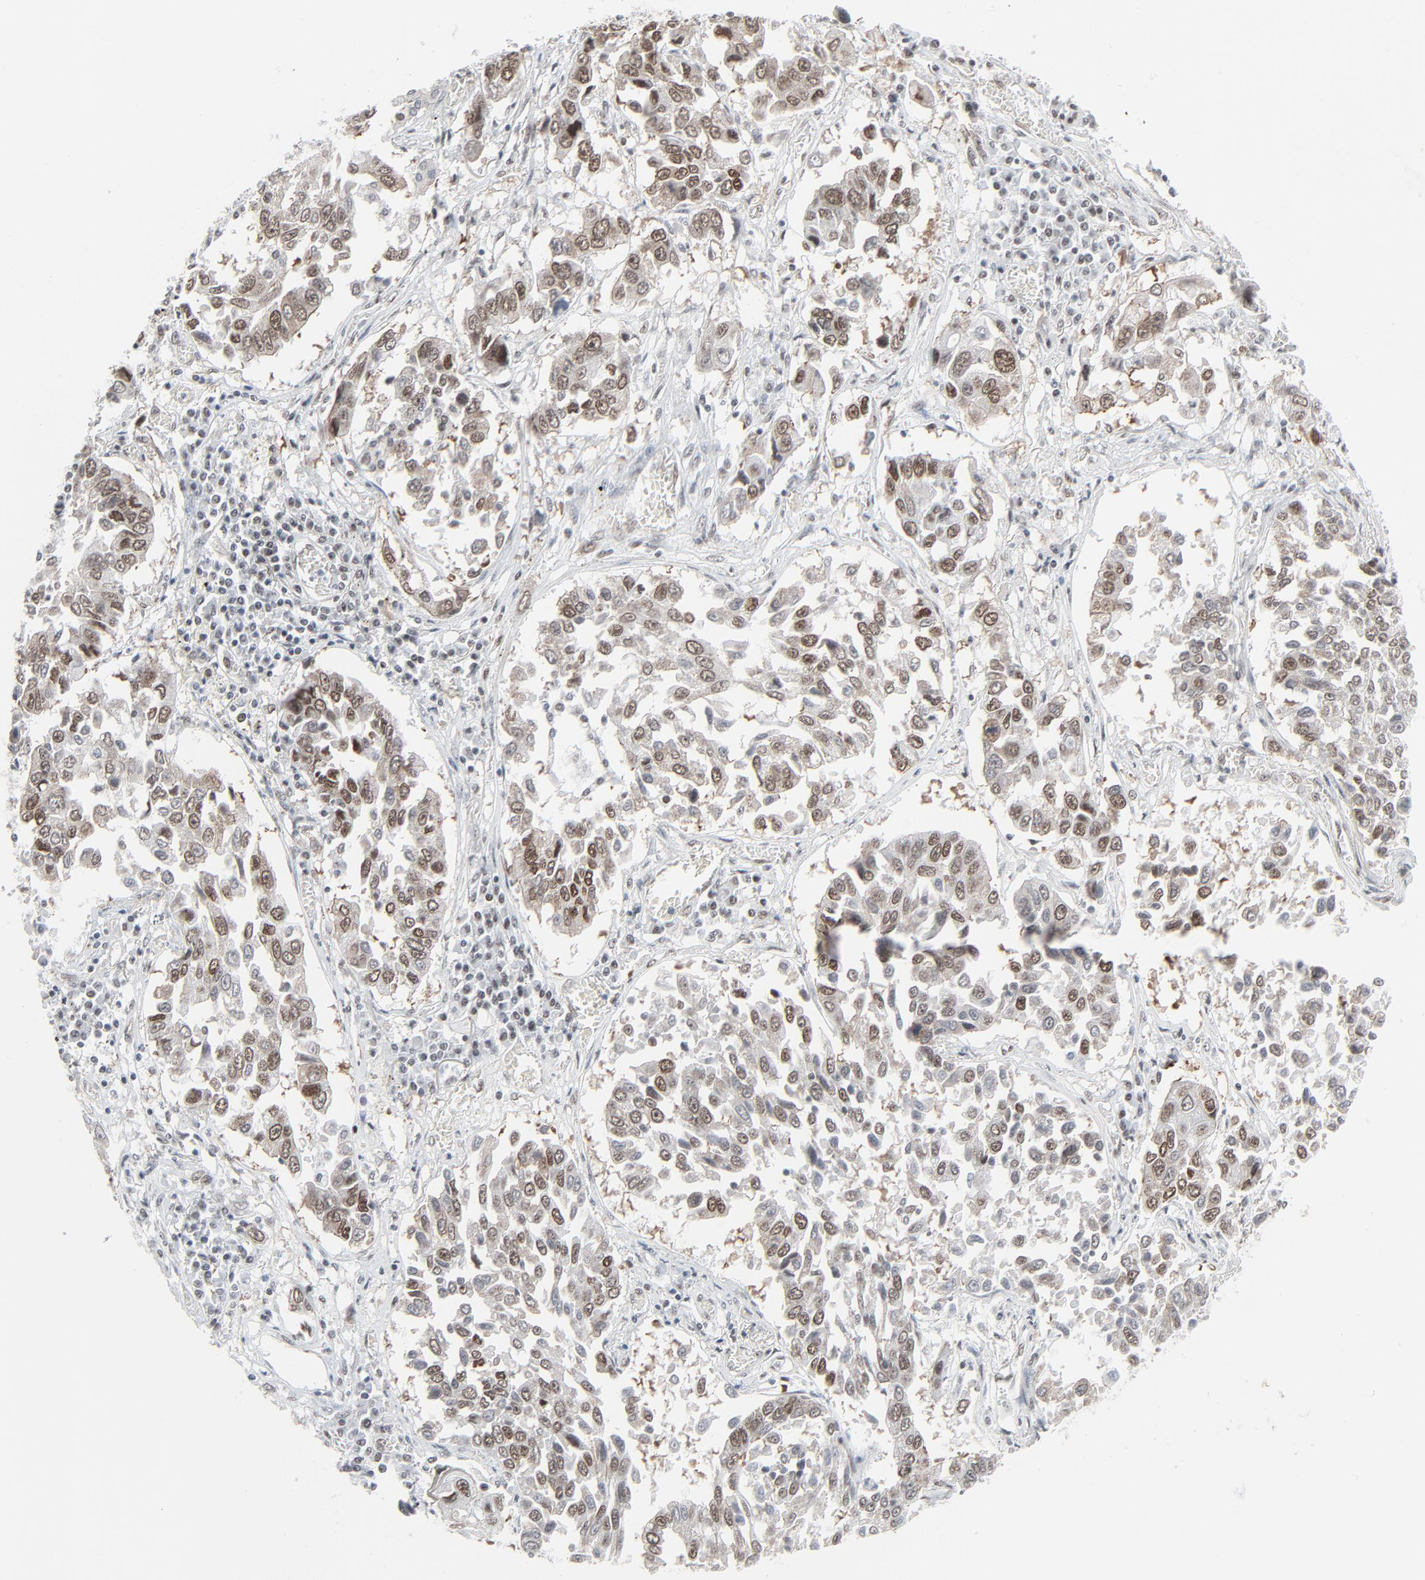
{"staining": {"intensity": "moderate", "quantity": ">75%", "location": "nuclear"}, "tissue": "lung cancer", "cell_type": "Tumor cells", "image_type": "cancer", "snomed": [{"axis": "morphology", "description": "Squamous cell carcinoma, NOS"}, {"axis": "topography", "description": "Lung"}], "caption": "Immunohistochemical staining of human squamous cell carcinoma (lung) reveals medium levels of moderate nuclear positivity in approximately >75% of tumor cells.", "gene": "FBXO28", "patient": {"sex": "male", "age": 71}}